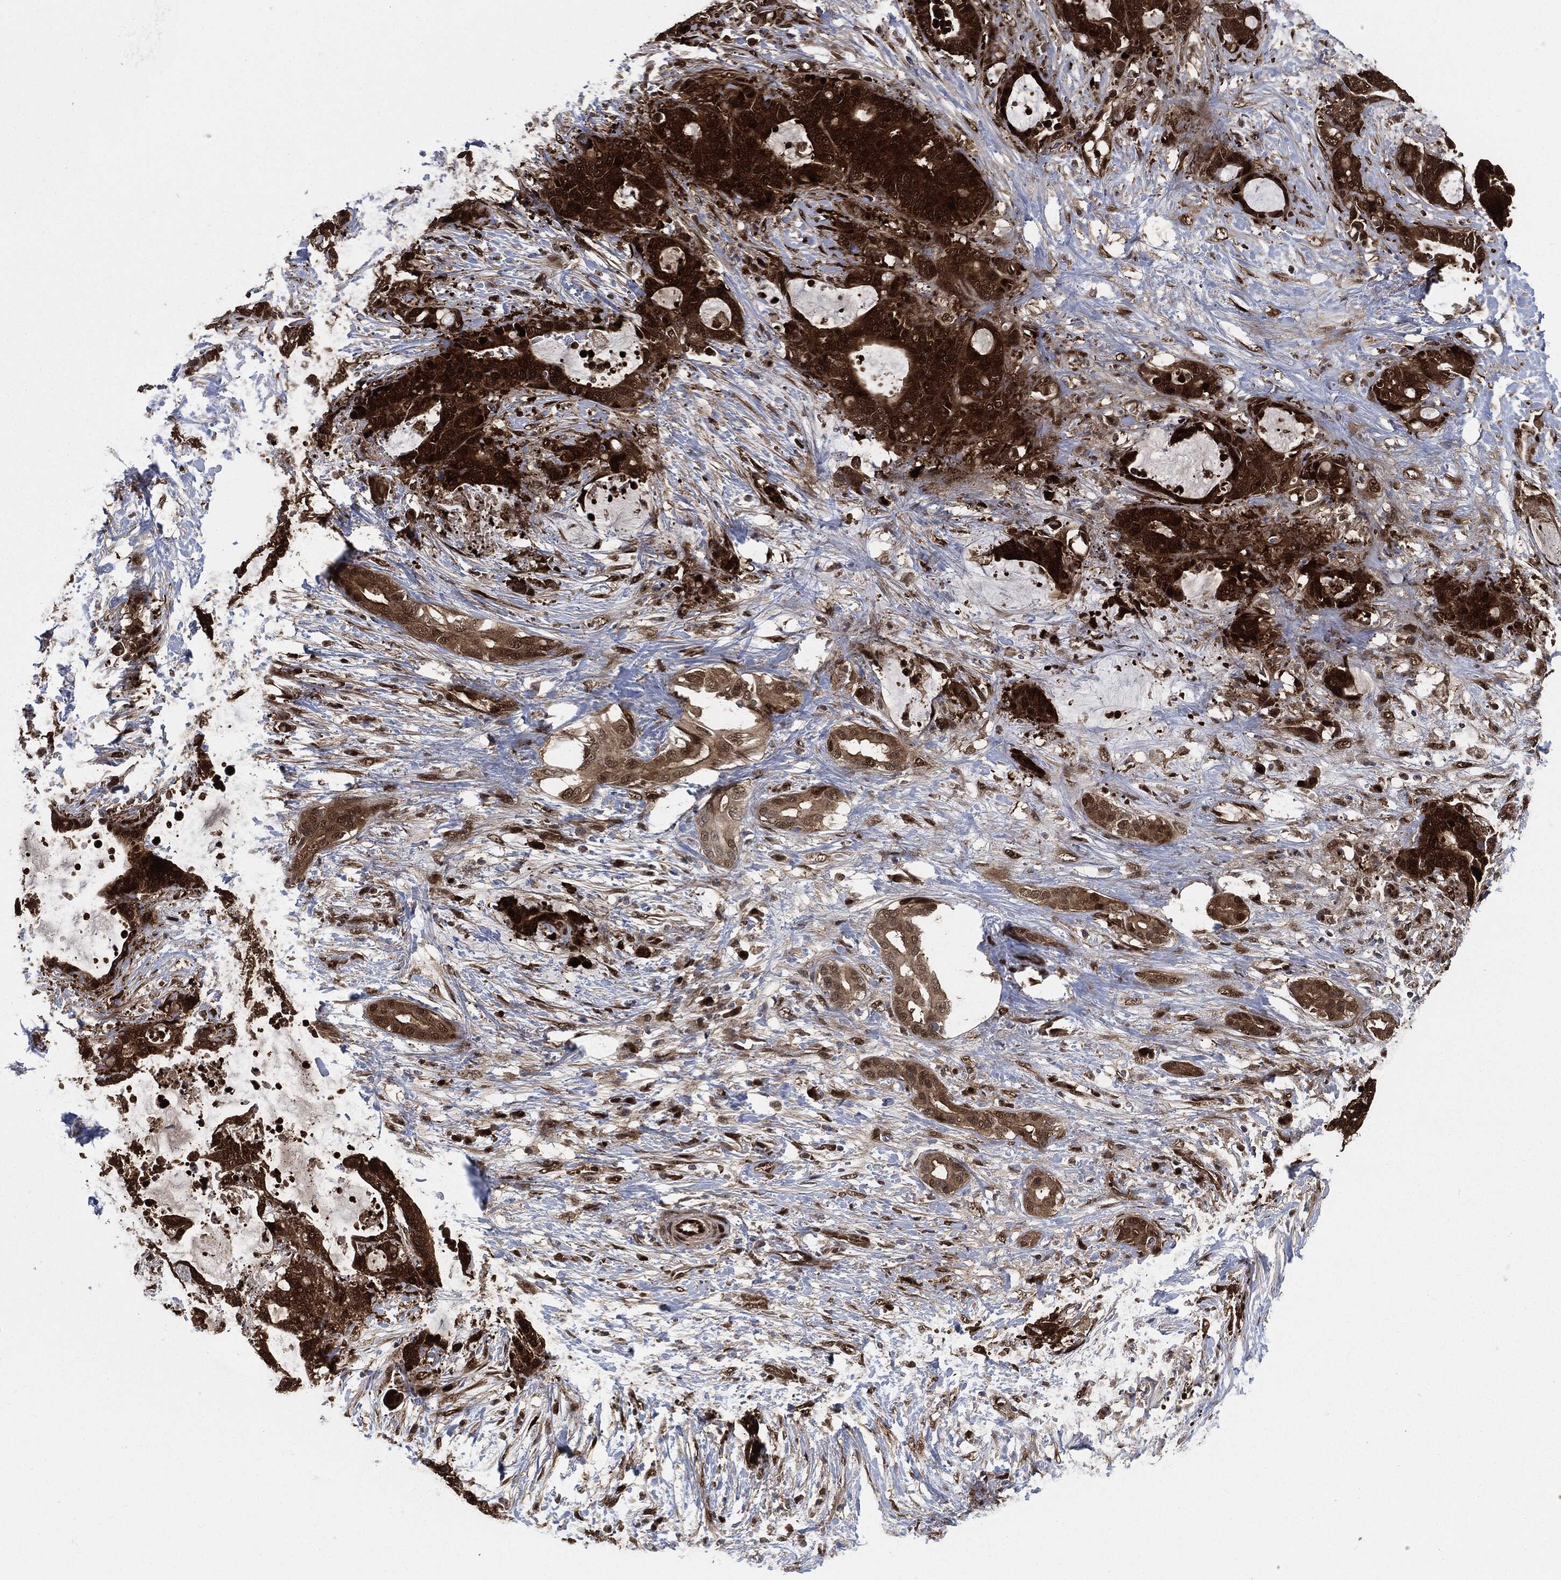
{"staining": {"intensity": "strong", "quantity": "25%-75%", "location": "cytoplasmic/membranous,nuclear"}, "tissue": "liver cancer", "cell_type": "Tumor cells", "image_type": "cancer", "snomed": [{"axis": "morphology", "description": "Cholangiocarcinoma"}, {"axis": "topography", "description": "Liver"}], "caption": "DAB (3,3'-diaminobenzidine) immunohistochemical staining of human cholangiocarcinoma (liver) demonstrates strong cytoplasmic/membranous and nuclear protein expression in approximately 25%-75% of tumor cells.", "gene": "DCTN1", "patient": {"sex": "female", "age": 73}}